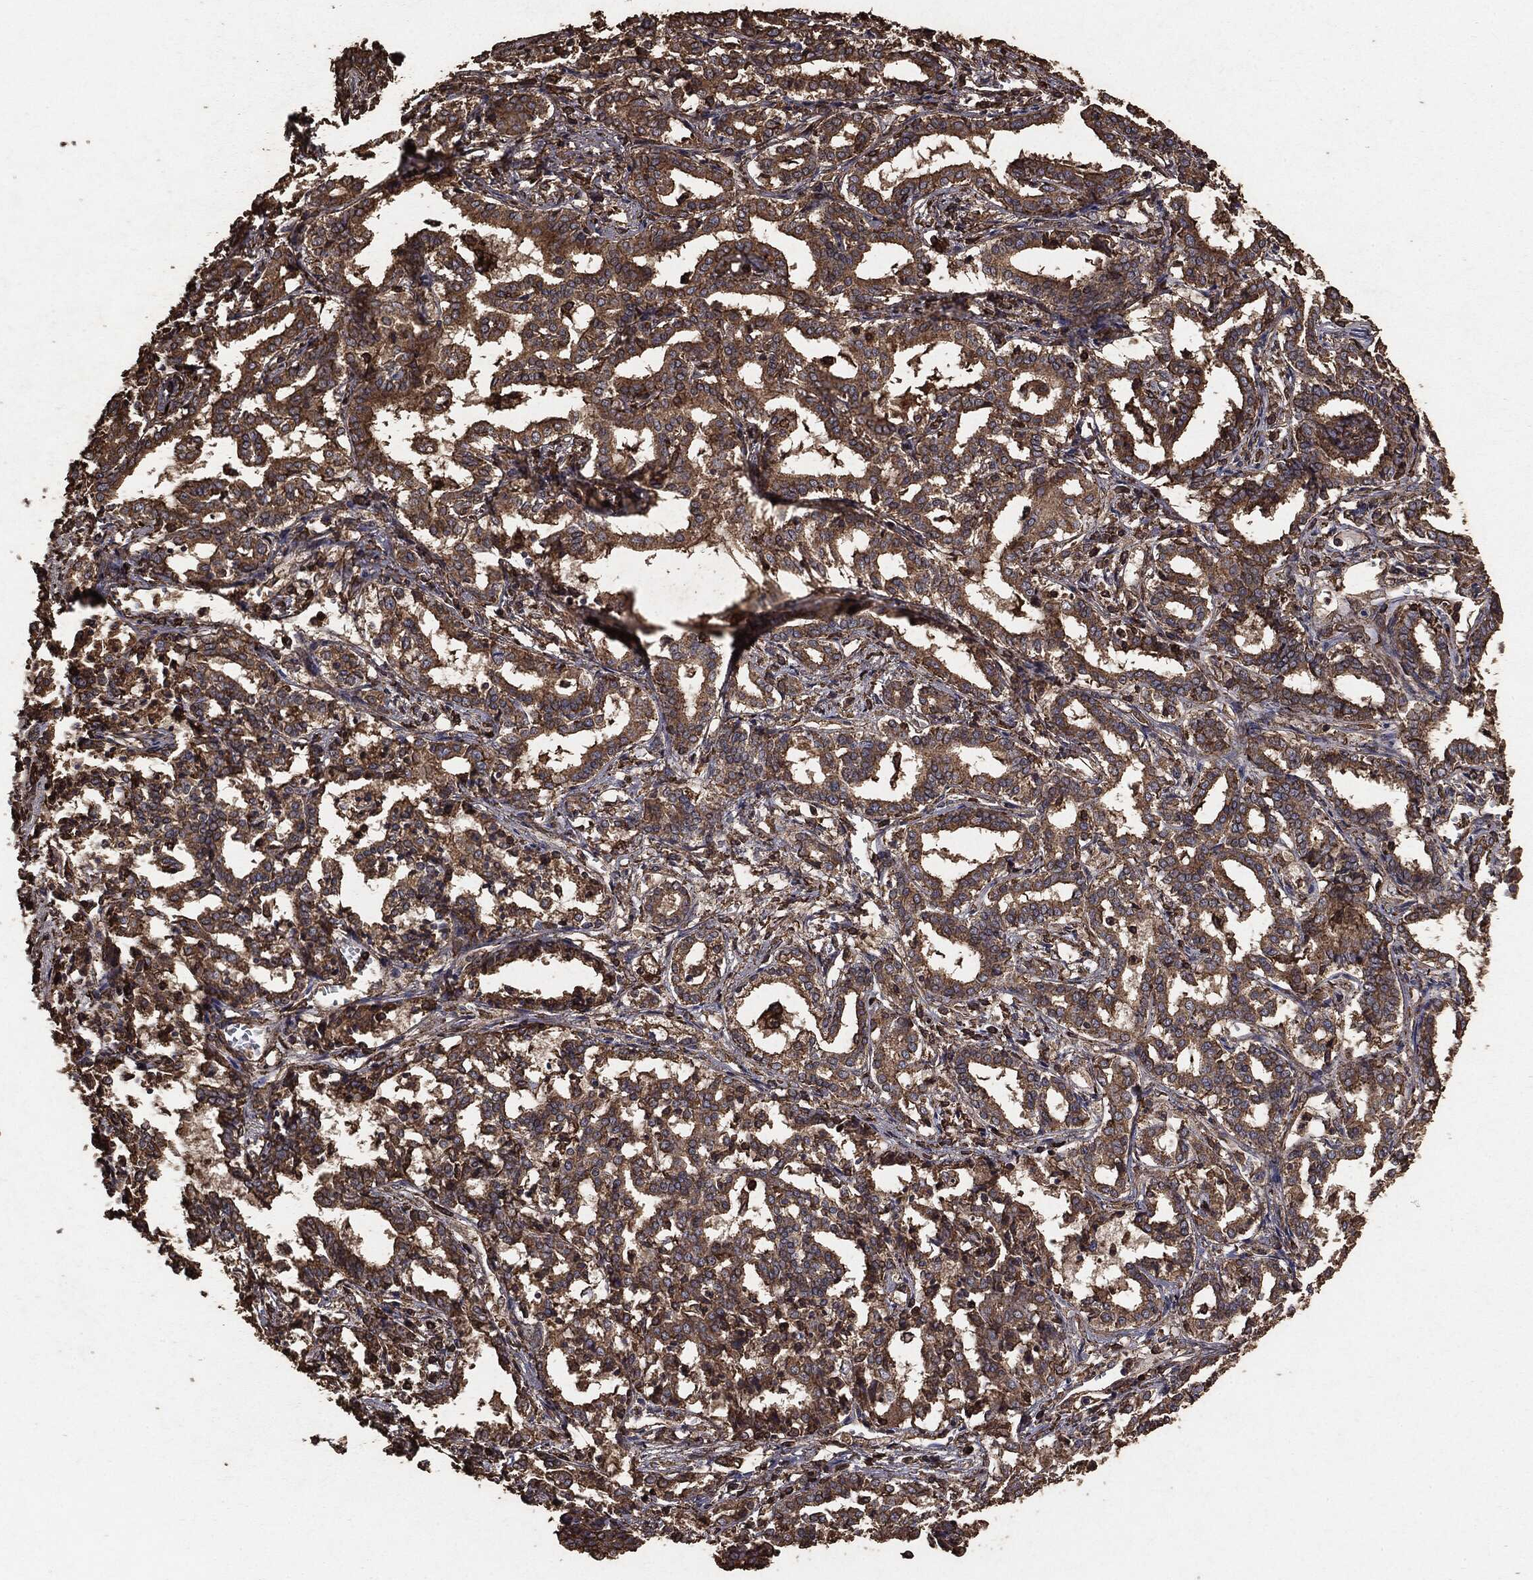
{"staining": {"intensity": "moderate", "quantity": ">75%", "location": "cytoplasmic/membranous"}, "tissue": "liver cancer", "cell_type": "Tumor cells", "image_type": "cancer", "snomed": [{"axis": "morphology", "description": "Cholangiocarcinoma"}, {"axis": "topography", "description": "Liver"}], "caption": "This is a micrograph of immunohistochemistry (IHC) staining of cholangiocarcinoma (liver), which shows moderate positivity in the cytoplasmic/membranous of tumor cells.", "gene": "MTOR", "patient": {"sex": "female", "age": 47}}